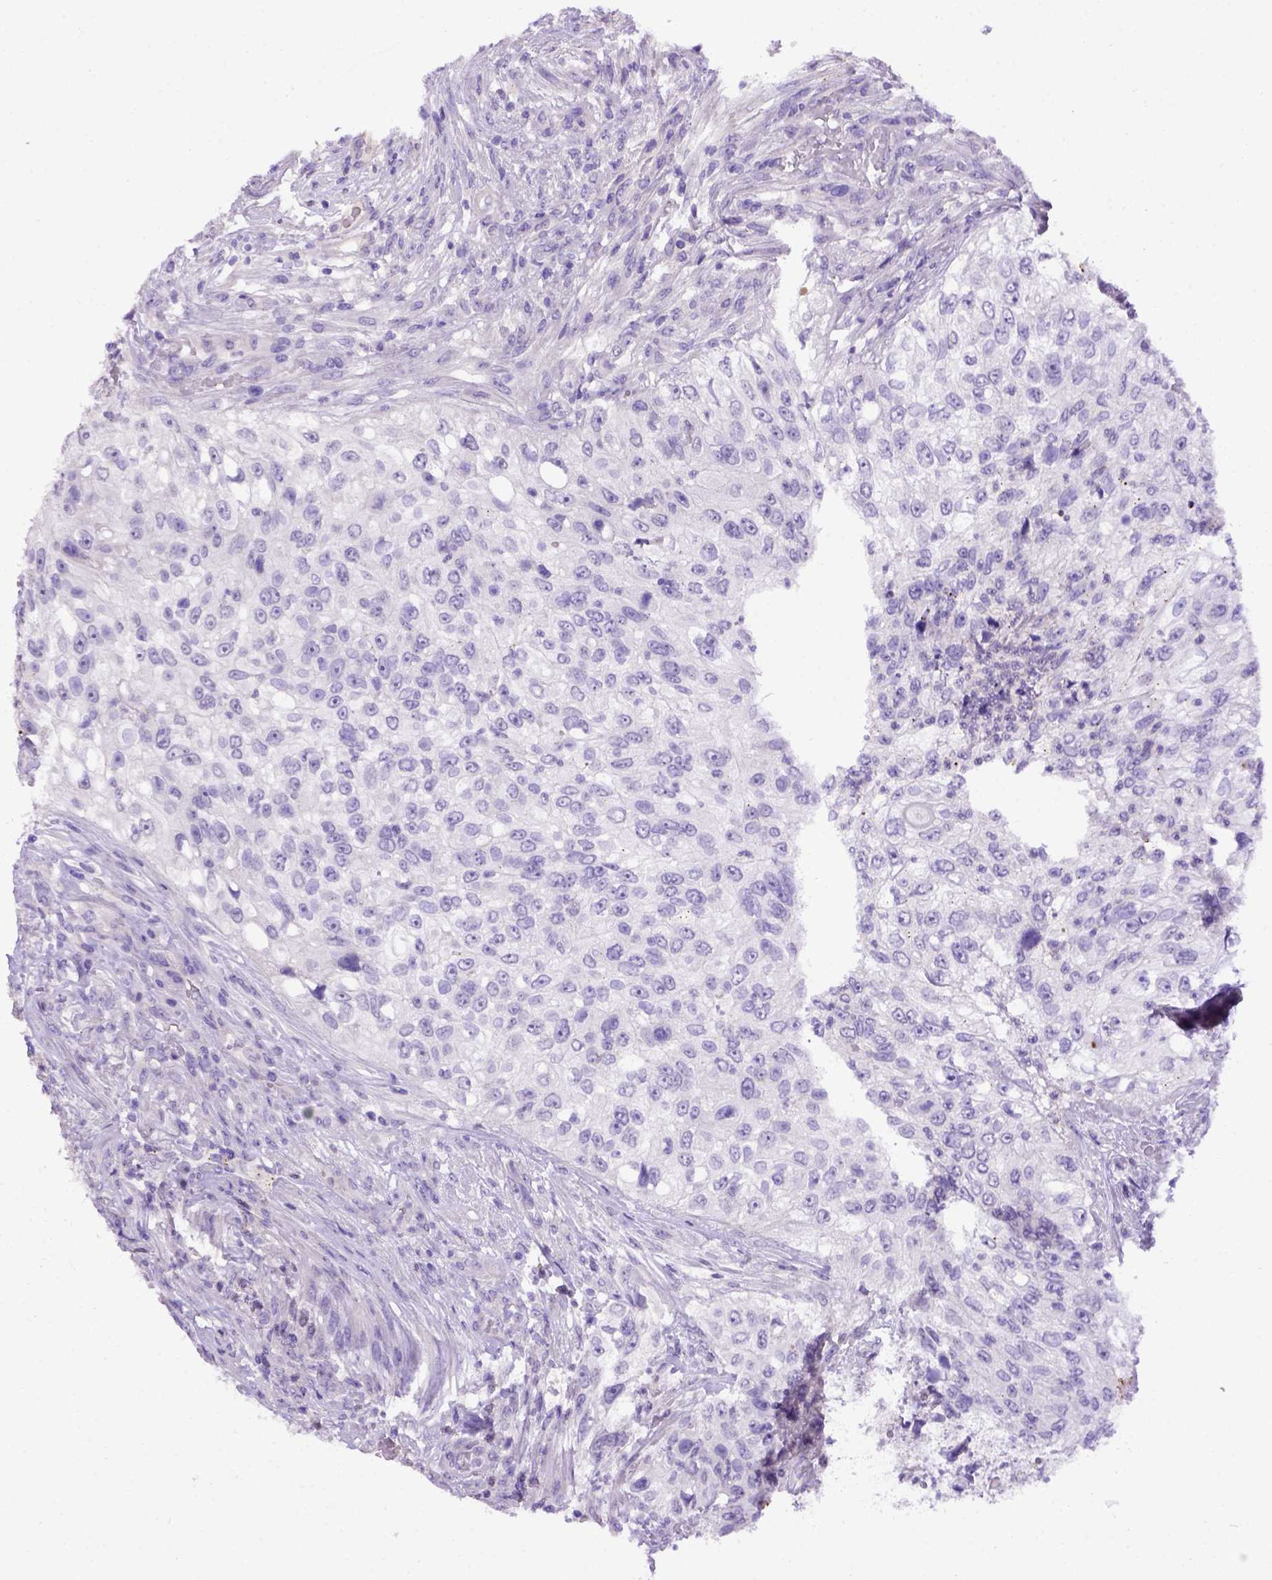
{"staining": {"intensity": "negative", "quantity": "none", "location": "none"}, "tissue": "urothelial cancer", "cell_type": "Tumor cells", "image_type": "cancer", "snomed": [{"axis": "morphology", "description": "Urothelial carcinoma, High grade"}, {"axis": "topography", "description": "Urinary bladder"}], "caption": "Urothelial carcinoma (high-grade) was stained to show a protein in brown. There is no significant positivity in tumor cells.", "gene": "ADAM12", "patient": {"sex": "female", "age": 60}}